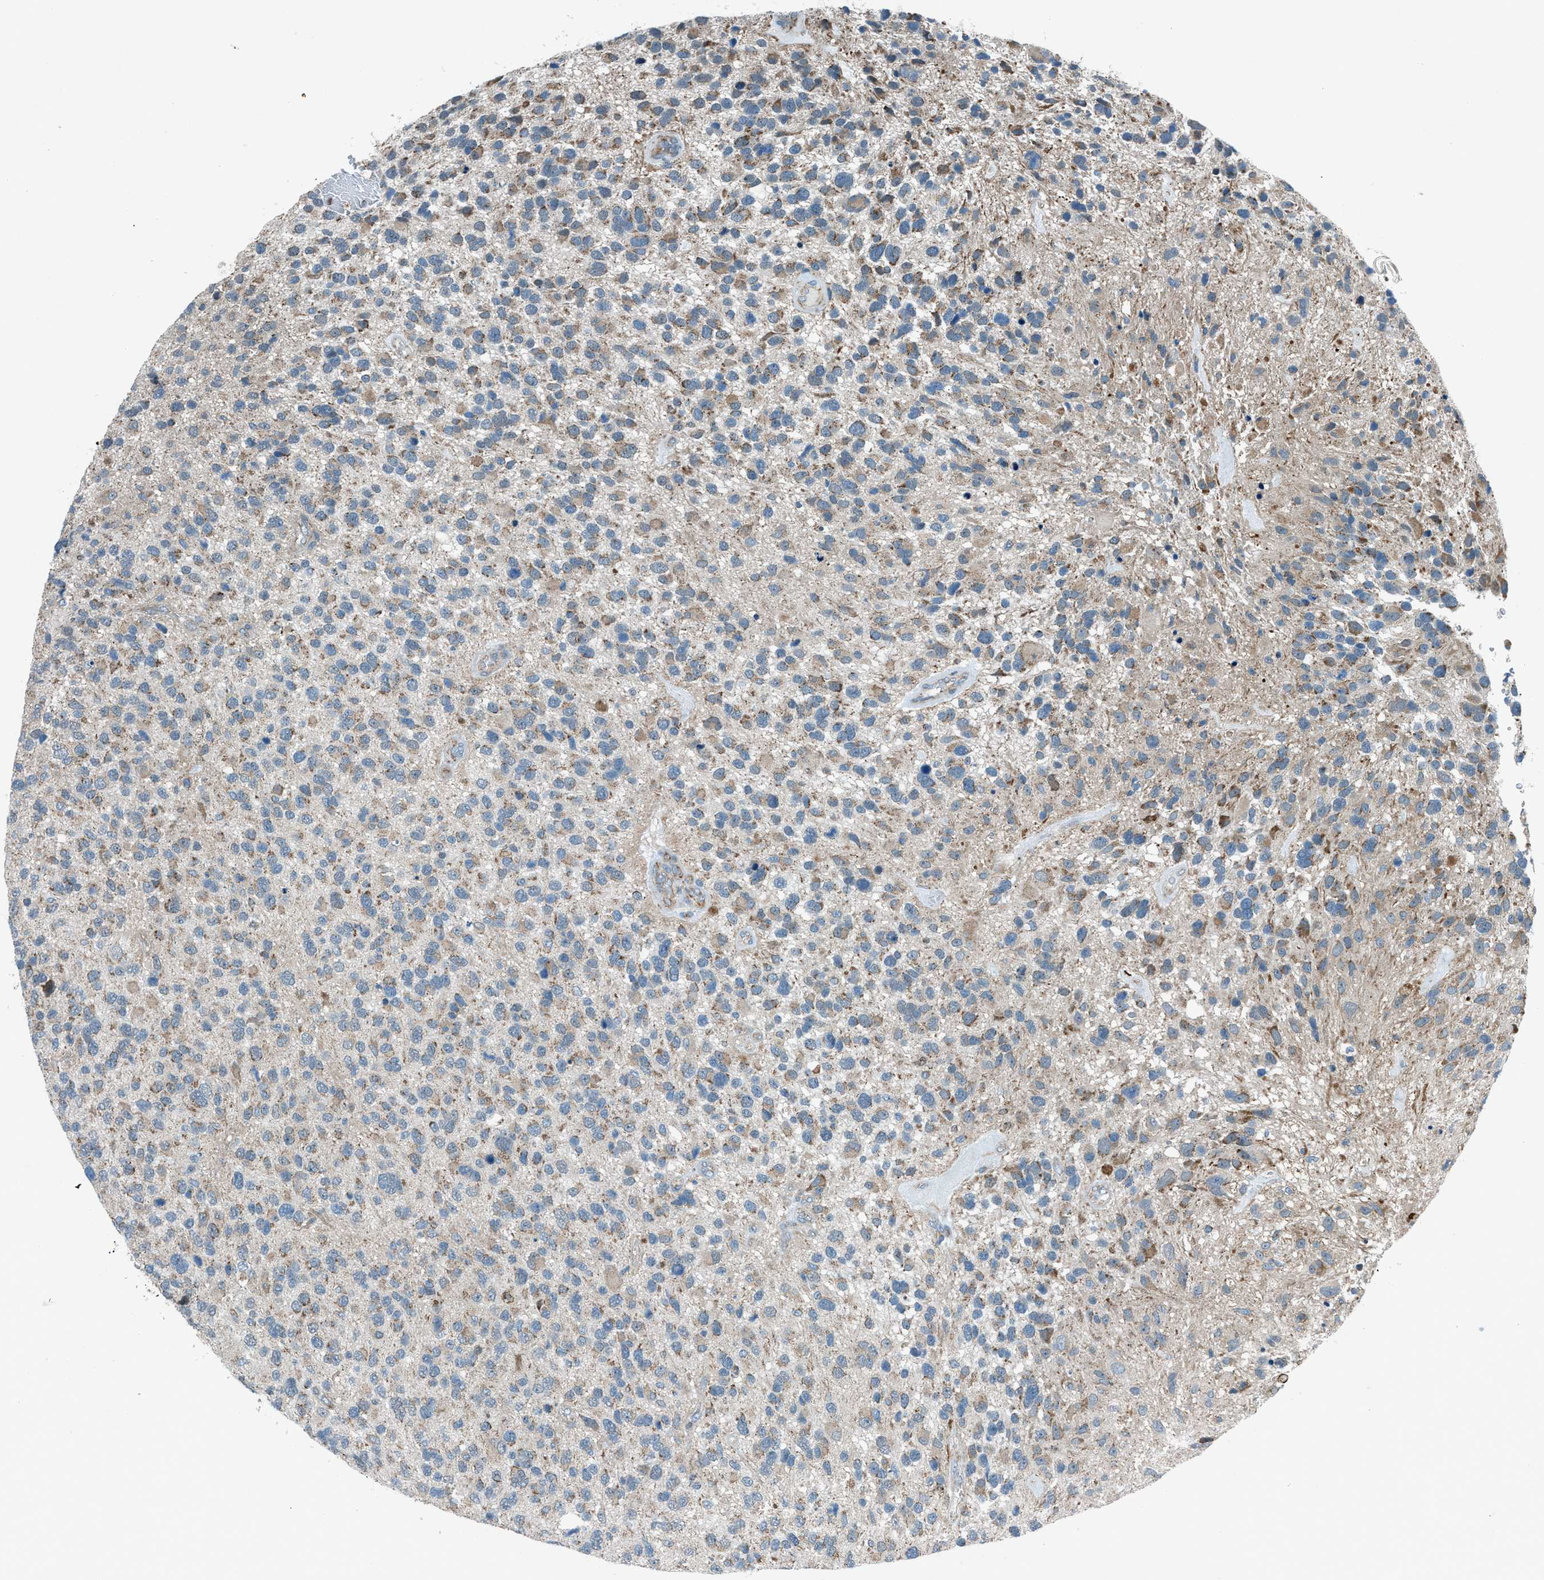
{"staining": {"intensity": "negative", "quantity": "none", "location": "none"}, "tissue": "glioma", "cell_type": "Tumor cells", "image_type": "cancer", "snomed": [{"axis": "morphology", "description": "Glioma, malignant, High grade"}, {"axis": "topography", "description": "Brain"}], "caption": "A photomicrograph of glioma stained for a protein reveals no brown staining in tumor cells.", "gene": "PIGG", "patient": {"sex": "female", "age": 58}}